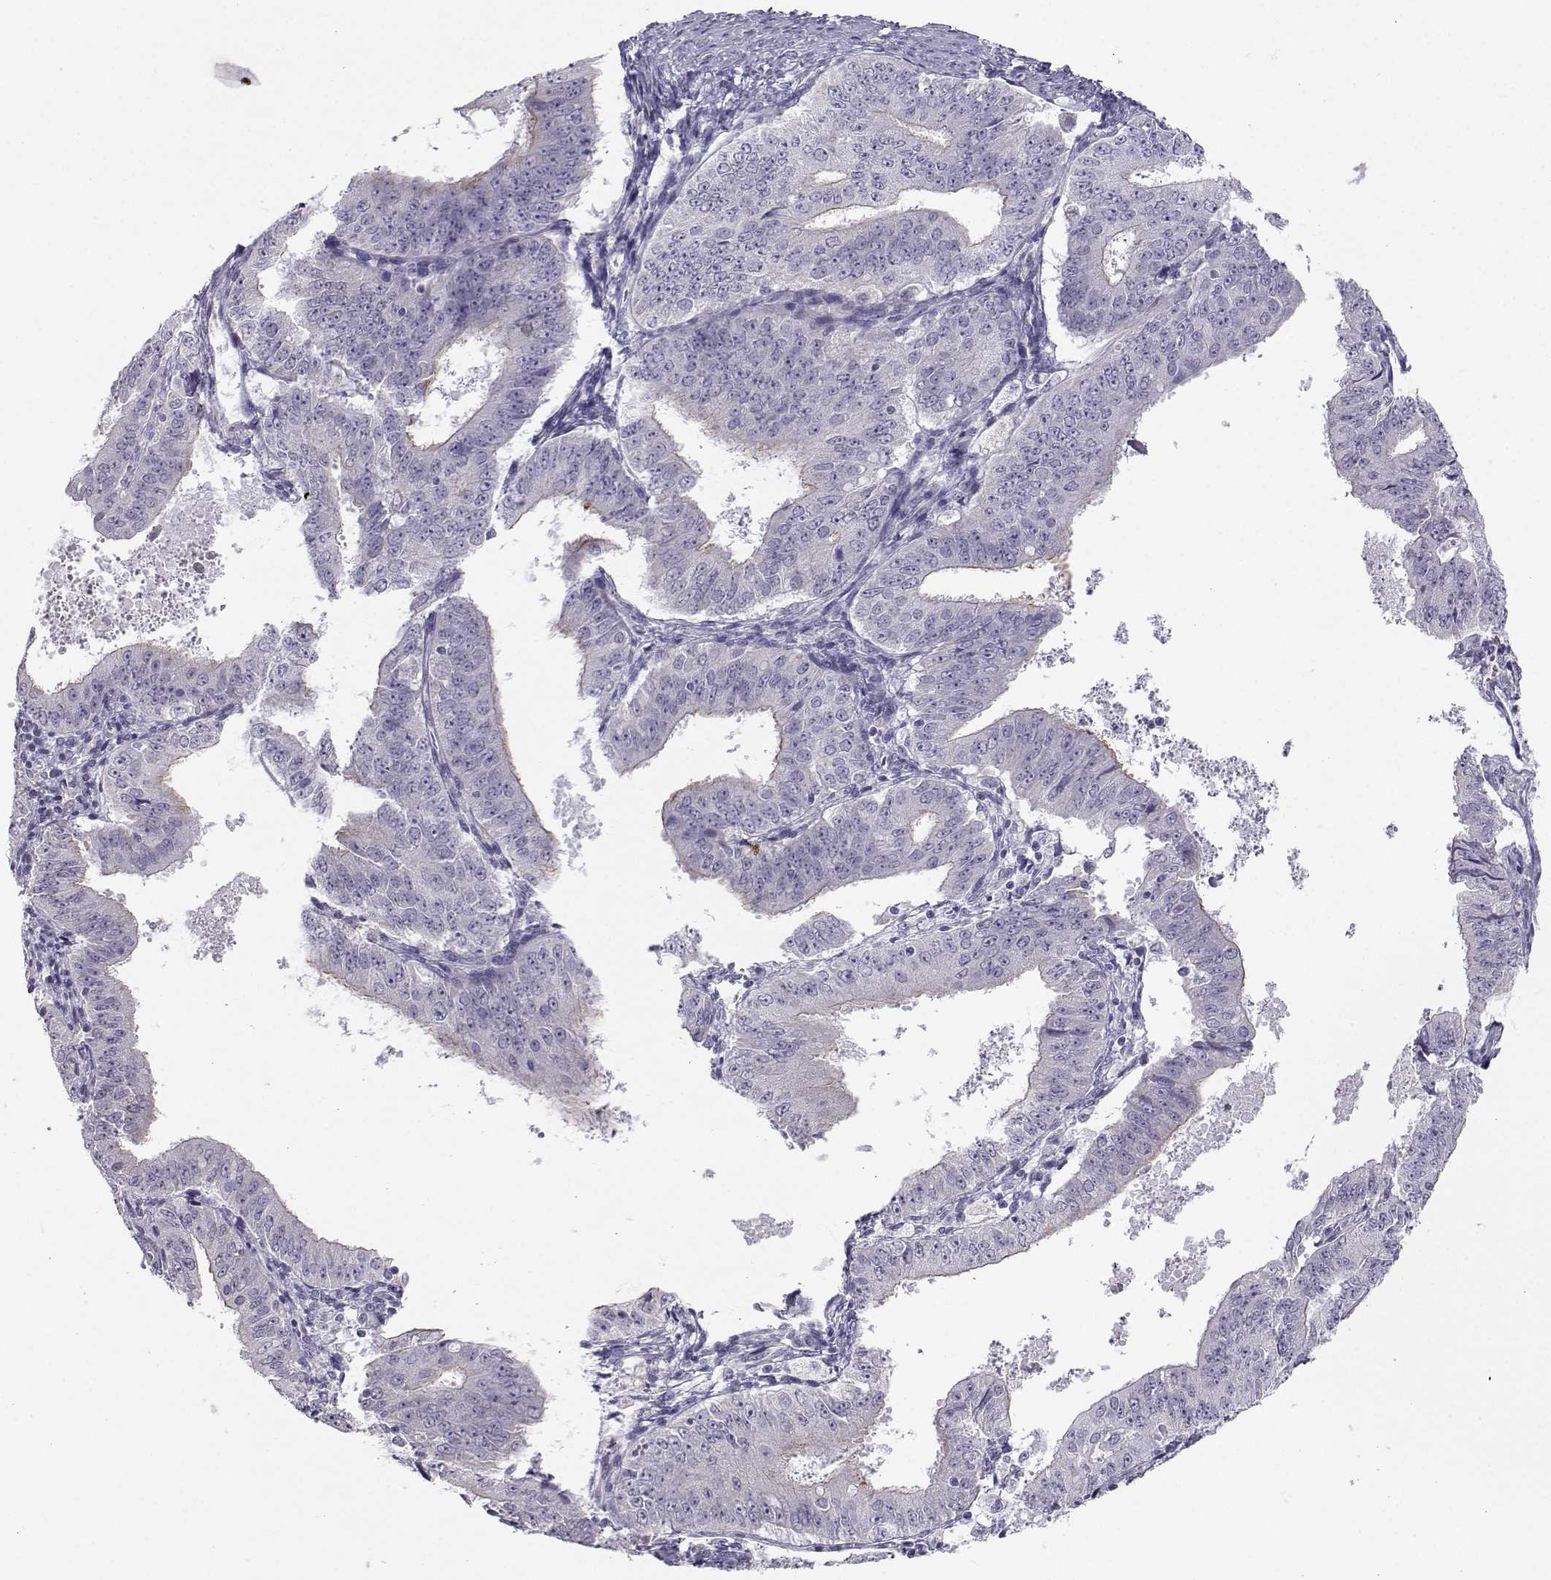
{"staining": {"intensity": "weak", "quantity": "<25%", "location": "cytoplasmic/membranous"}, "tissue": "ovarian cancer", "cell_type": "Tumor cells", "image_type": "cancer", "snomed": [{"axis": "morphology", "description": "Carcinoma, endometroid"}, {"axis": "topography", "description": "Ovary"}], "caption": "IHC micrograph of neoplastic tissue: human endometroid carcinoma (ovarian) stained with DAB reveals no significant protein staining in tumor cells.", "gene": "ZNF185", "patient": {"sex": "female", "age": 42}}